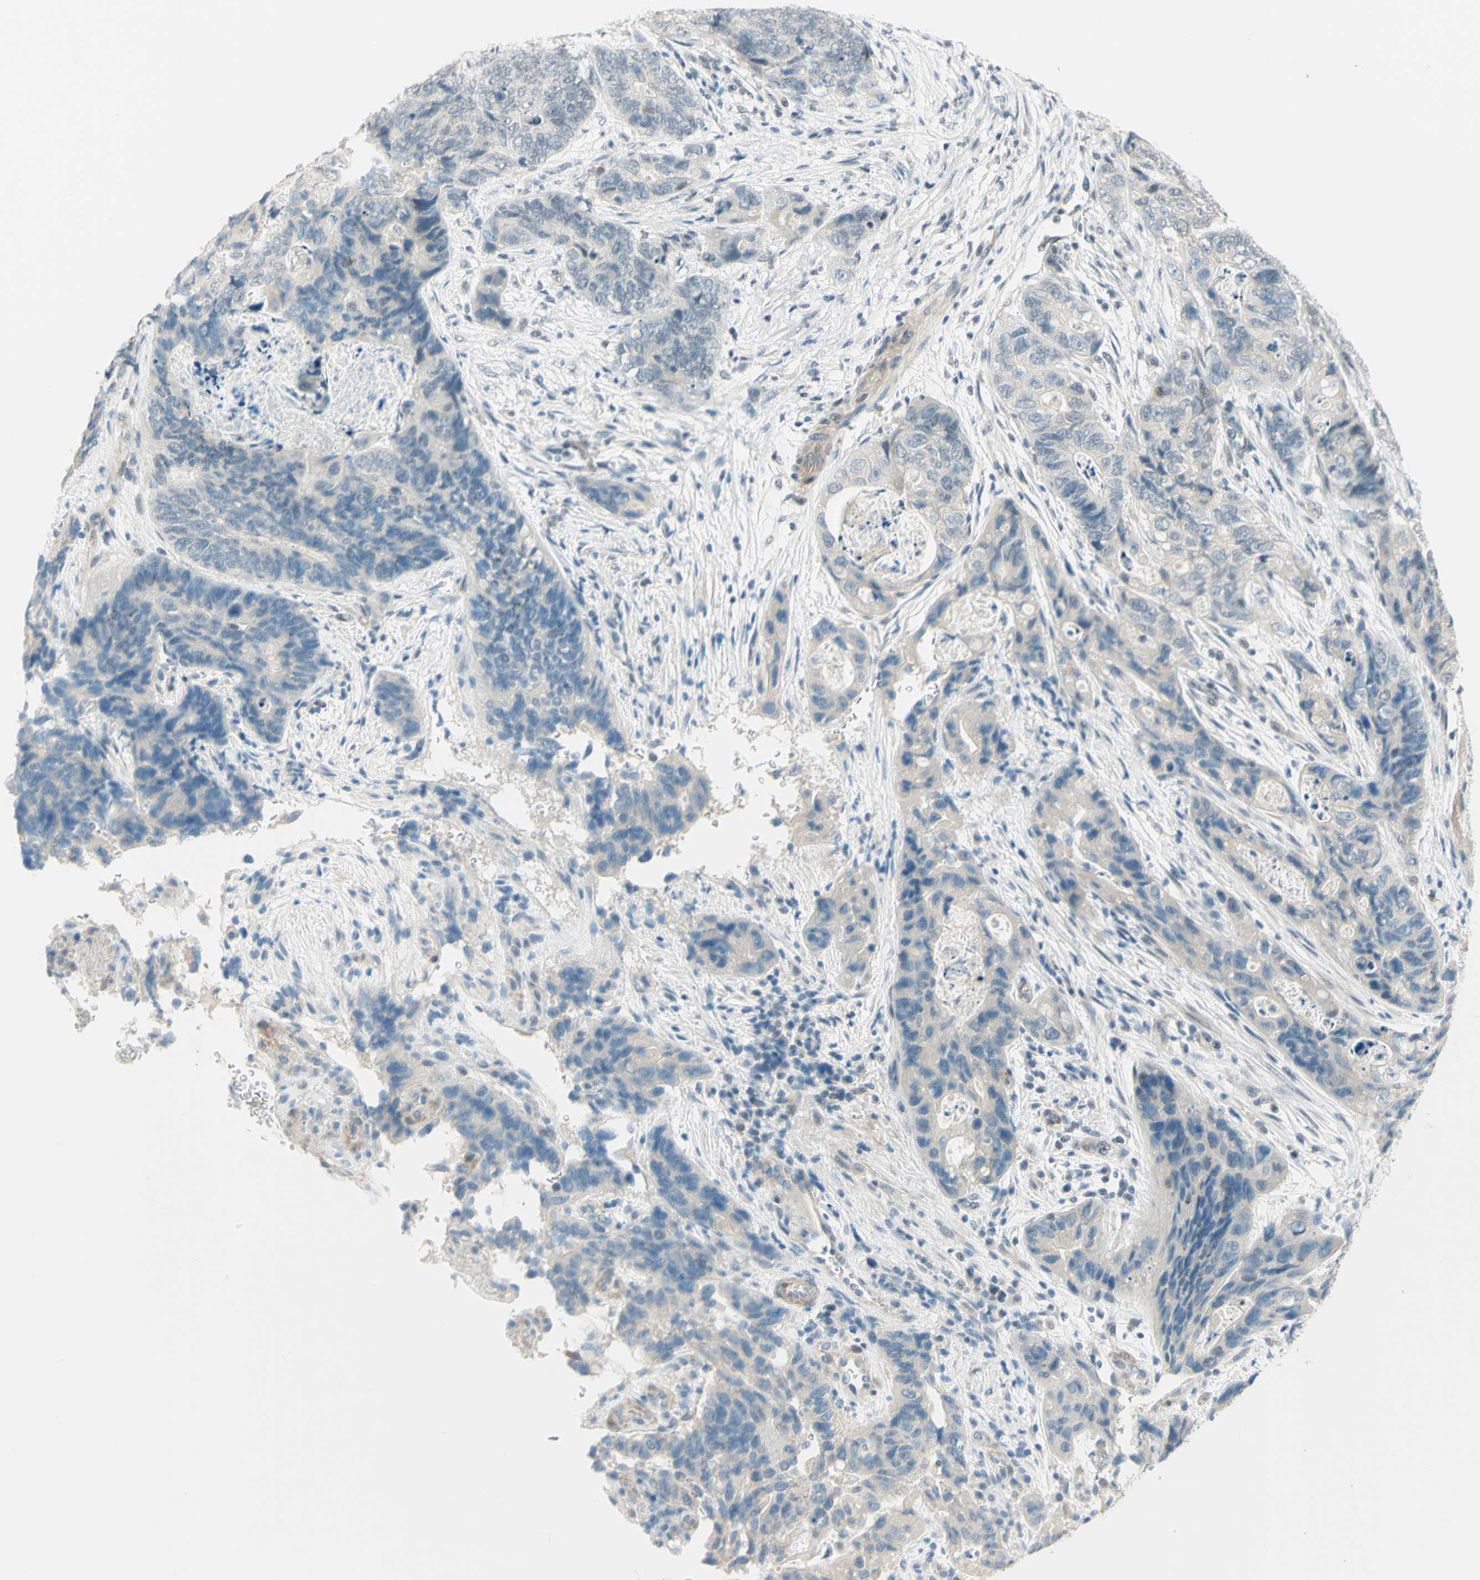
{"staining": {"intensity": "negative", "quantity": "none", "location": "none"}, "tissue": "stomach cancer", "cell_type": "Tumor cells", "image_type": "cancer", "snomed": [{"axis": "morphology", "description": "Adenocarcinoma, NOS"}, {"axis": "topography", "description": "Stomach"}], "caption": "IHC micrograph of neoplastic tissue: human stomach cancer (adenocarcinoma) stained with DAB reveals no significant protein staining in tumor cells.", "gene": "JPH1", "patient": {"sex": "female", "age": 89}}